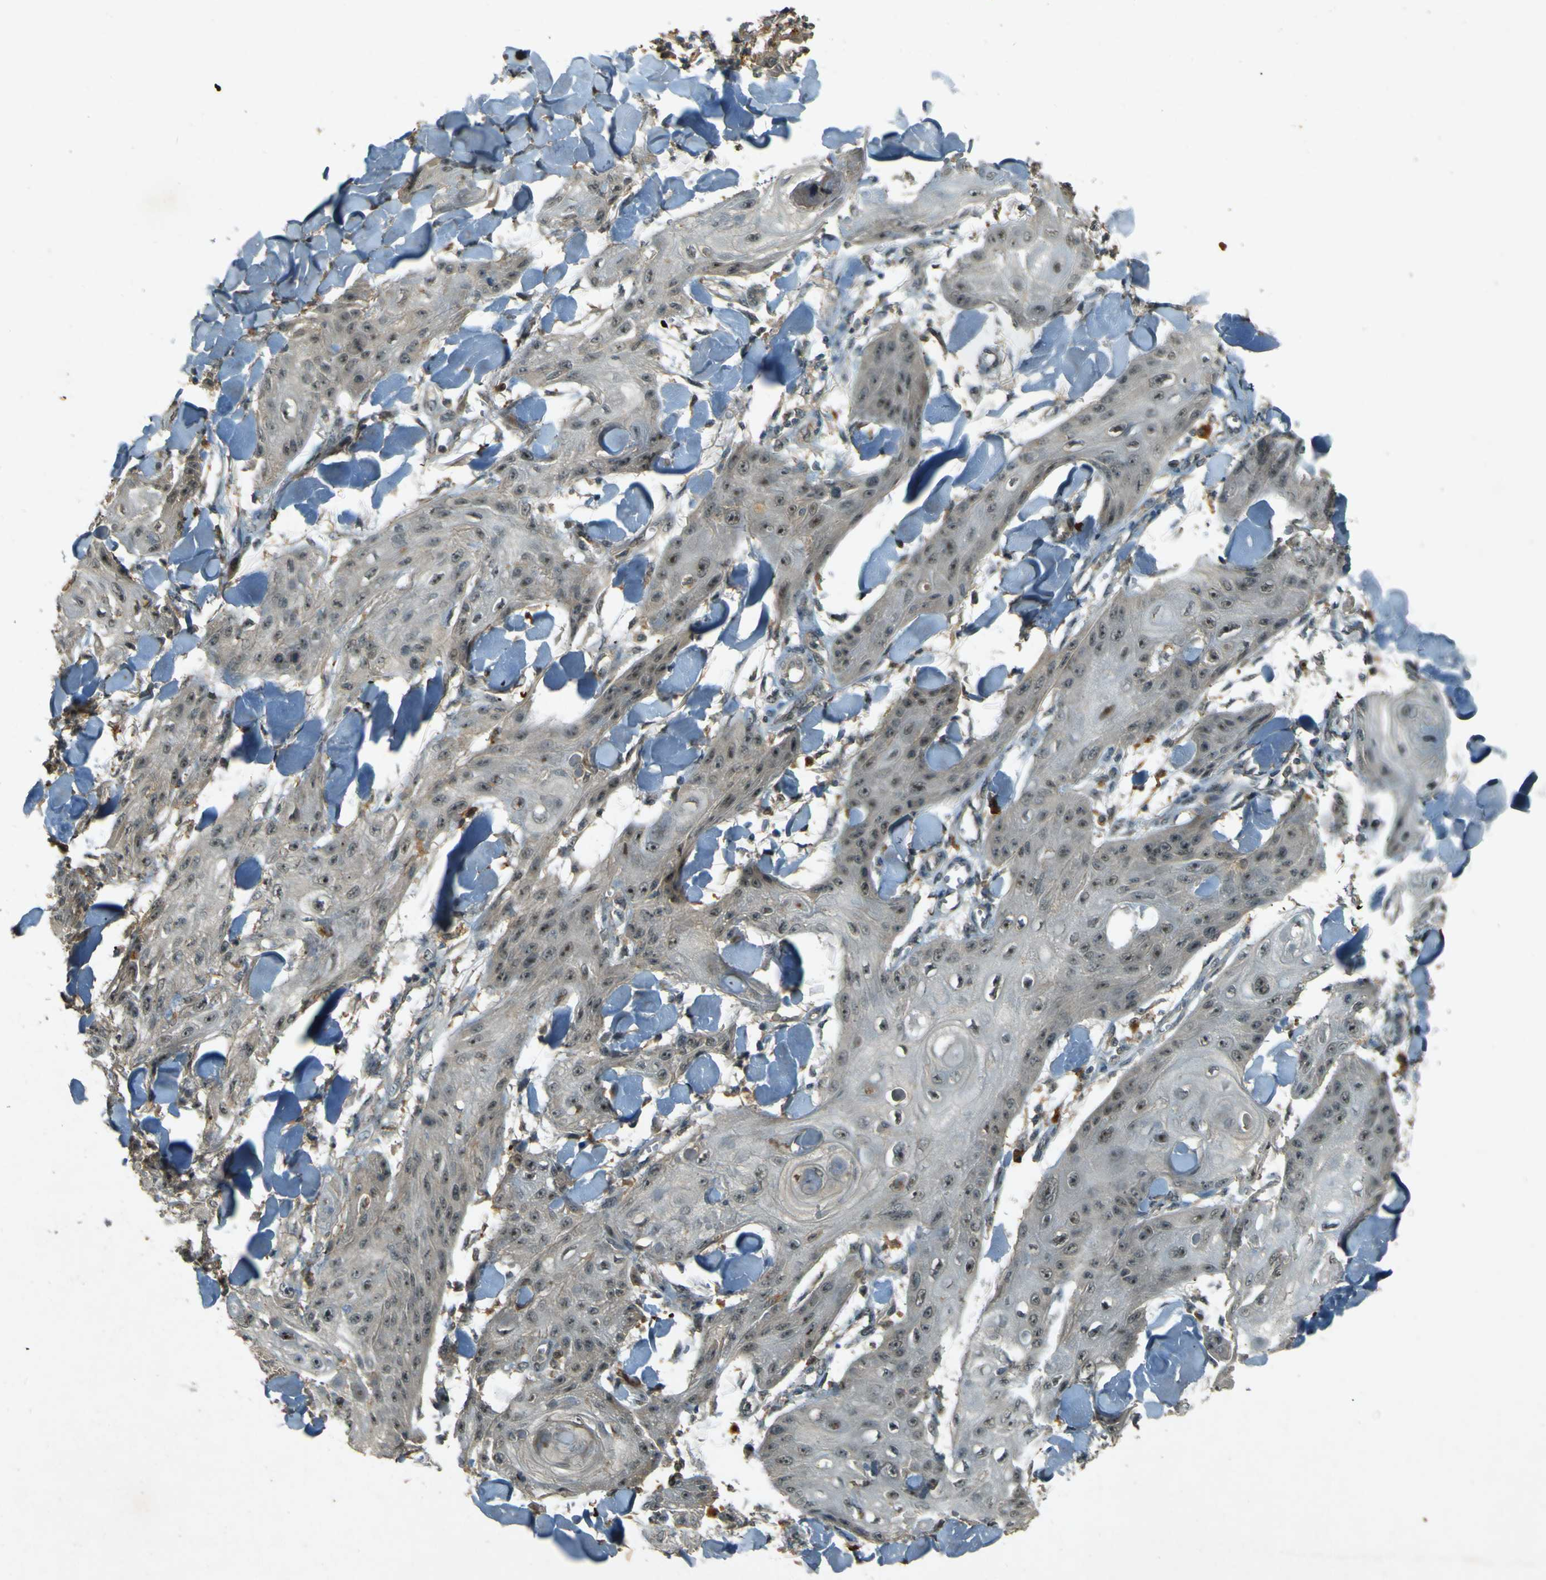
{"staining": {"intensity": "weak", "quantity": "<25%", "location": "cytoplasmic/membranous"}, "tissue": "skin cancer", "cell_type": "Tumor cells", "image_type": "cancer", "snomed": [{"axis": "morphology", "description": "Squamous cell carcinoma, NOS"}, {"axis": "topography", "description": "Skin"}], "caption": "Immunohistochemistry of skin cancer (squamous cell carcinoma) shows no staining in tumor cells.", "gene": "MPDZ", "patient": {"sex": "male", "age": 74}}